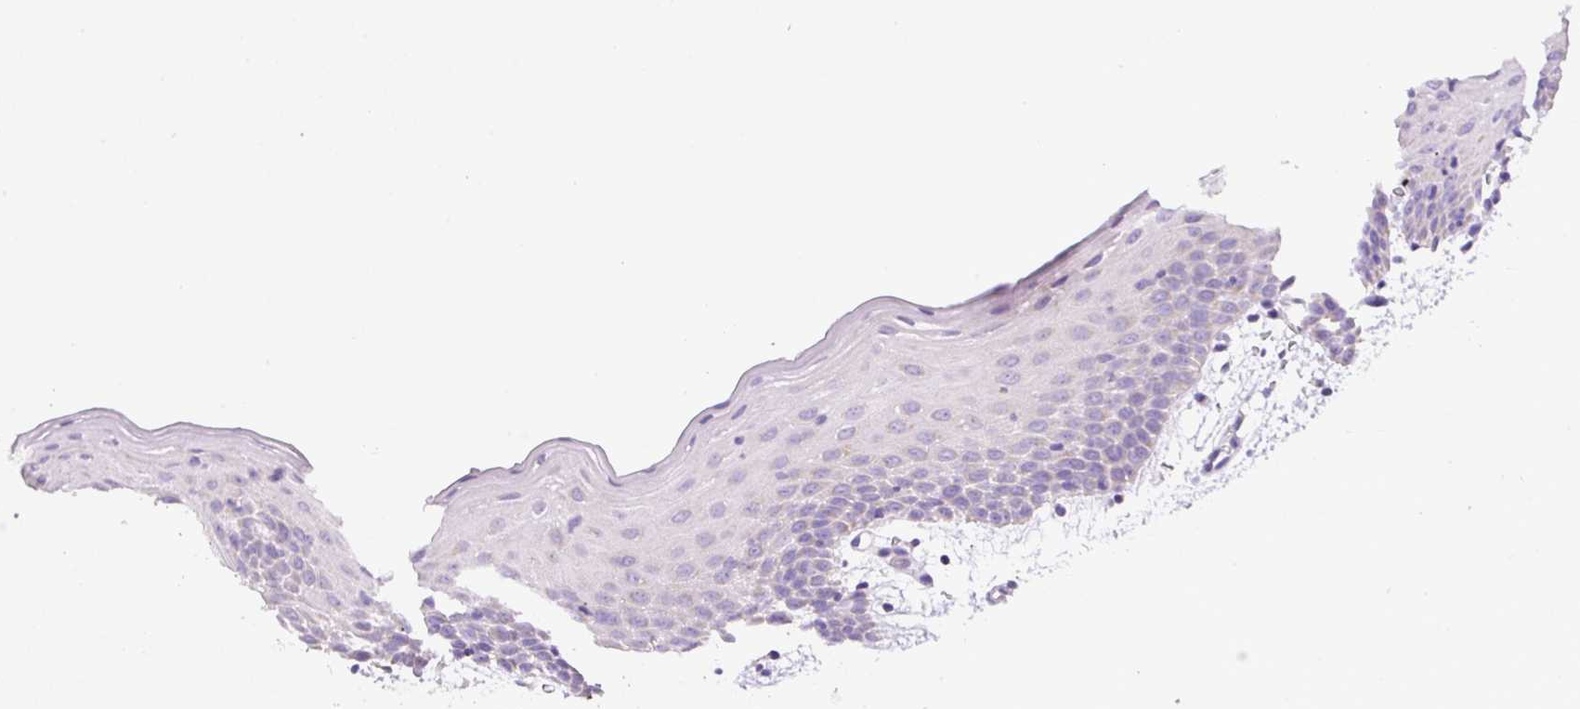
{"staining": {"intensity": "negative", "quantity": "none", "location": "none"}, "tissue": "oral mucosa", "cell_type": "Squamous epithelial cells", "image_type": "normal", "snomed": [{"axis": "morphology", "description": "Normal tissue, NOS"}, {"axis": "topography", "description": "Skeletal muscle"}, {"axis": "topography", "description": "Oral tissue"}, {"axis": "topography", "description": "Salivary gland"}, {"axis": "topography", "description": "Peripheral nerve tissue"}], "caption": "This photomicrograph is of normal oral mucosa stained with immunohistochemistry to label a protein in brown with the nuclei are counter-stained blue. There is no staining in squamous epithelial cells.", "gene": "NDST3", "patient": {"sex": "male", "age": 54}}